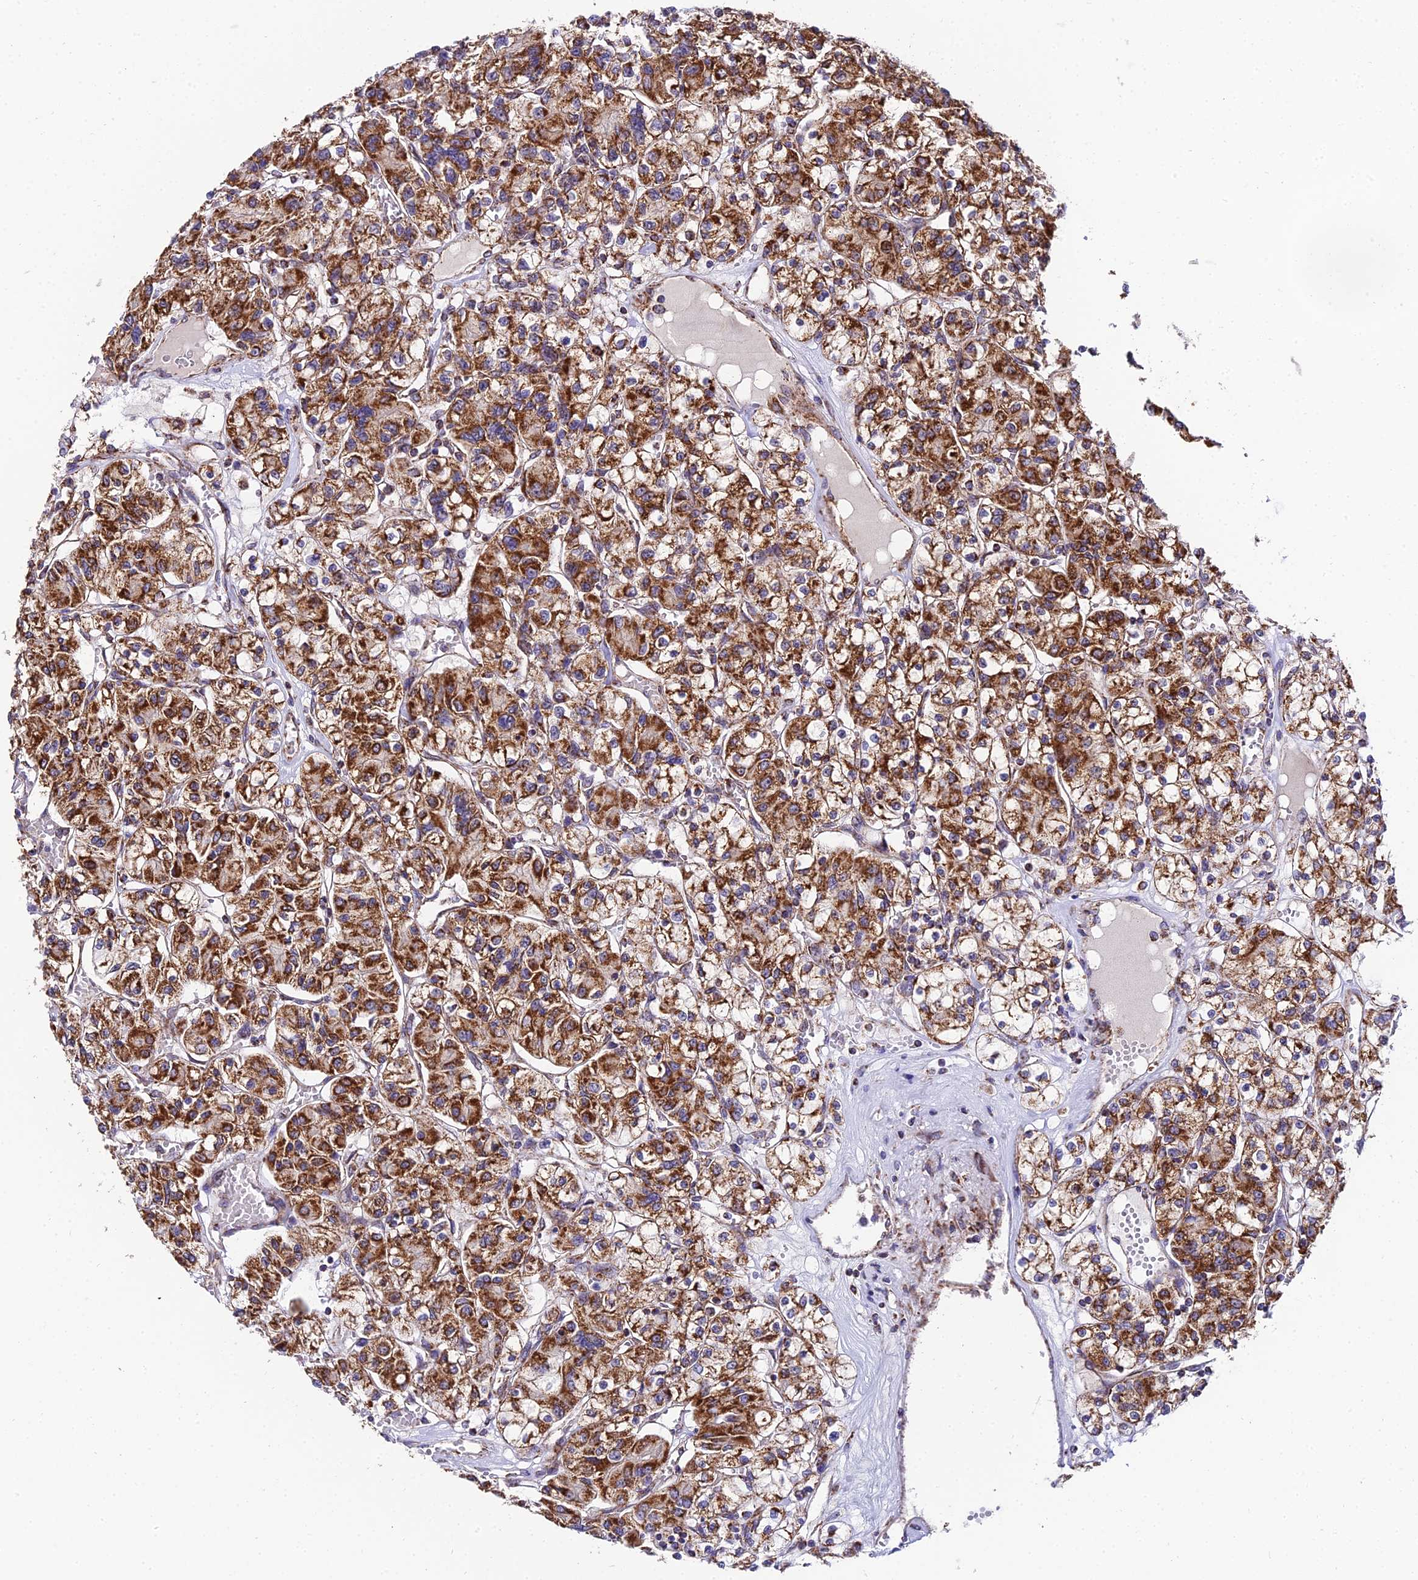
{"staining": {"intensity": "strong", "quantity": ">75%", "location": "cytoplasmic/membranous"}, "tissue": "renal cancer", "cell_type": "Tumor cells", "image_type": "cancer", "snomed": [{"axis": "morphology", "description": "Adenocarcinoma, NOS"}, {"axis": "topography", "description": "Kidney"}], "caption": "The histopathology image exhibits staining of renal adenocarcinoma, revealing strong cytoplasmic/membranous protein staining (brown color) within tumor cells.", "gene": "PSMD2", "patient": {"sex": "female", "age": 59}}